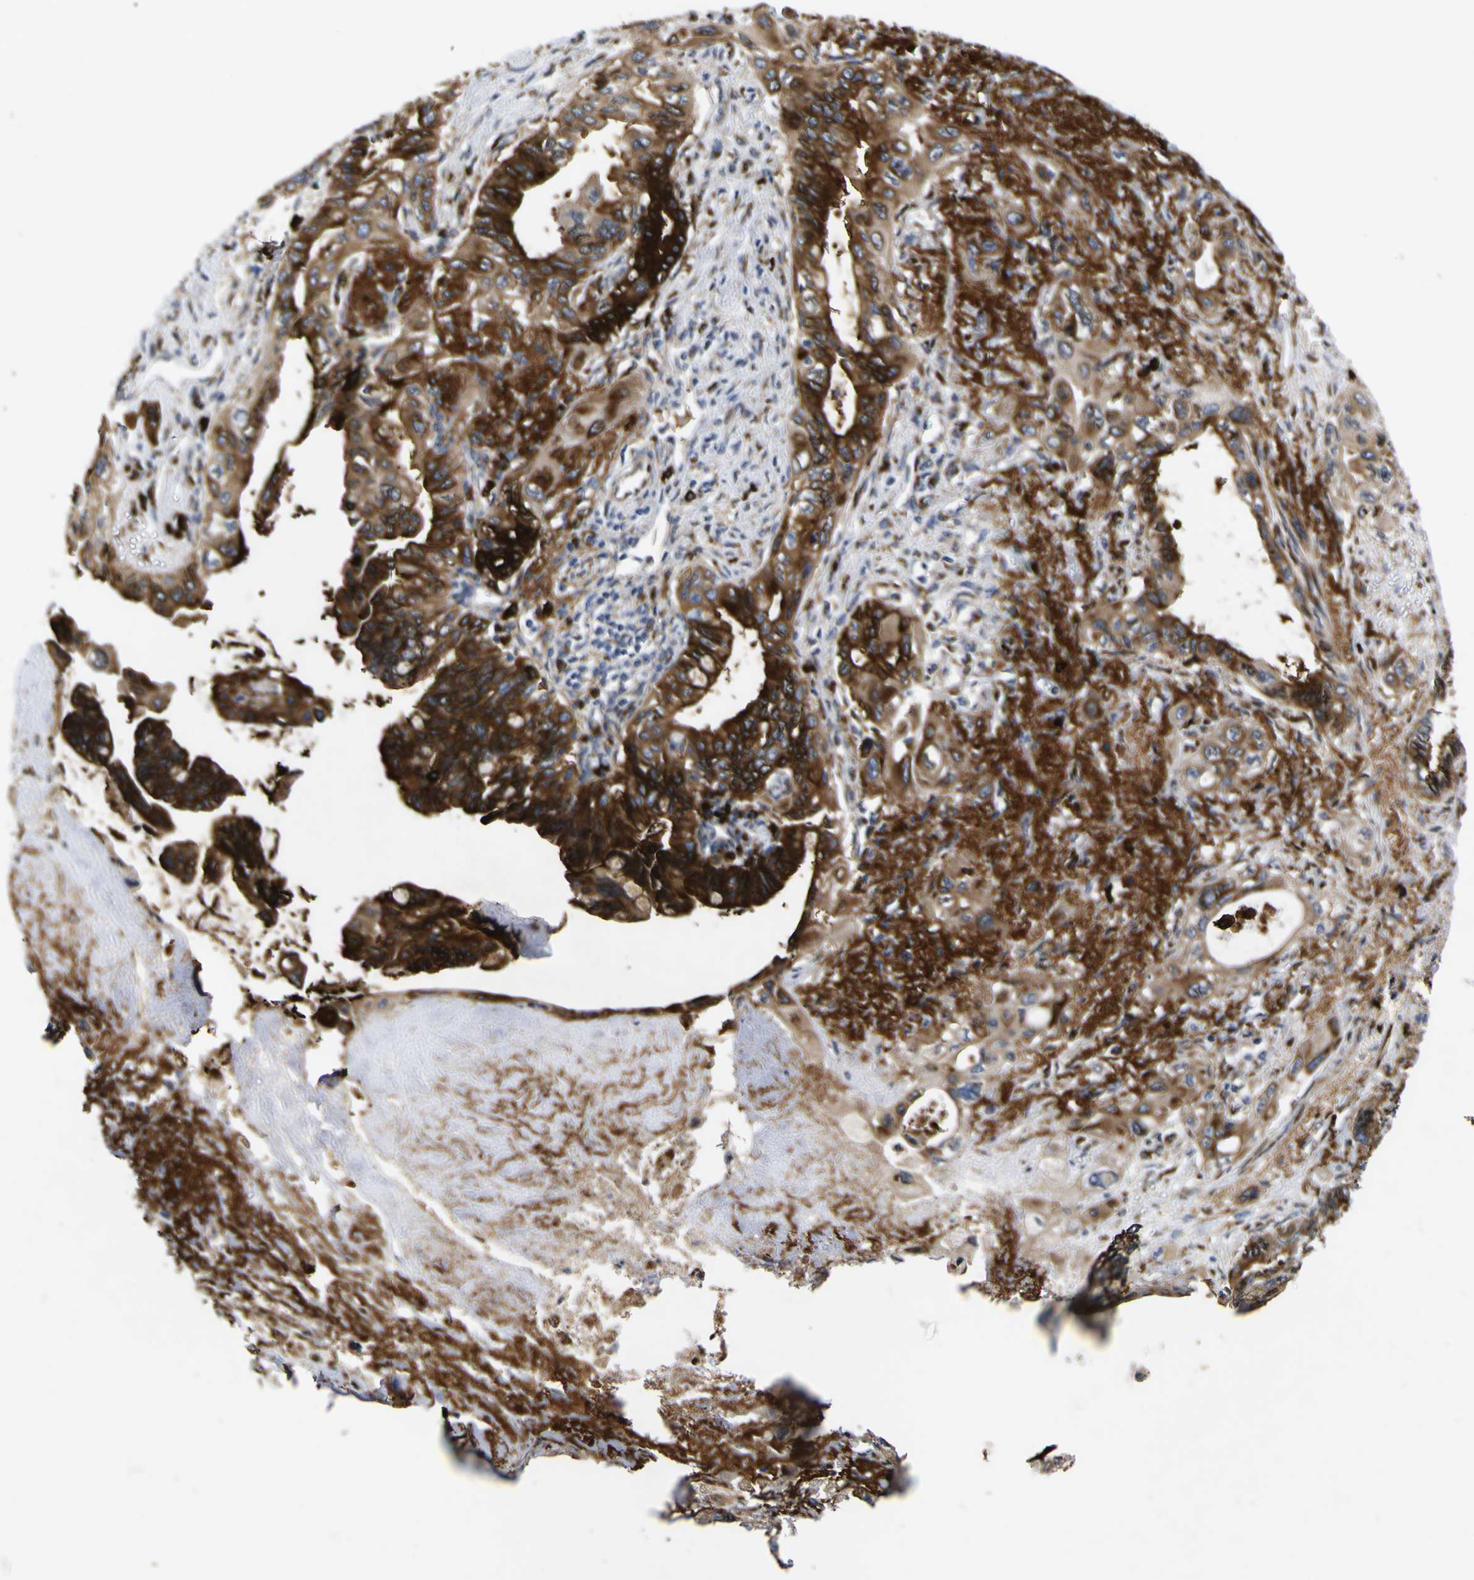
{"staining": {"intensity": "strong", "quantity": ">75%", "location": "cytoplasmic/membranous"}, "tissue": "pancreatic cancer", "cell_type": "Tumor cells", "image_type": "cancer", "snomed": [{"axis": "morphology", "description": "Adenocarcinoma, NOS"}, {"axis": "topography", "description": "Pancreas"}], "caption": "High-magnification brightfield microscopy of pancreatic adenocarcinoma stained with DAB (brown) and counterstained with hematoxylin (blue). tumor cells exhibit strong cytoplasmic/membranous staining is present in about>75% of cells.", "gene": "SCD", "patient": {"sex": "male", "age": 73}}